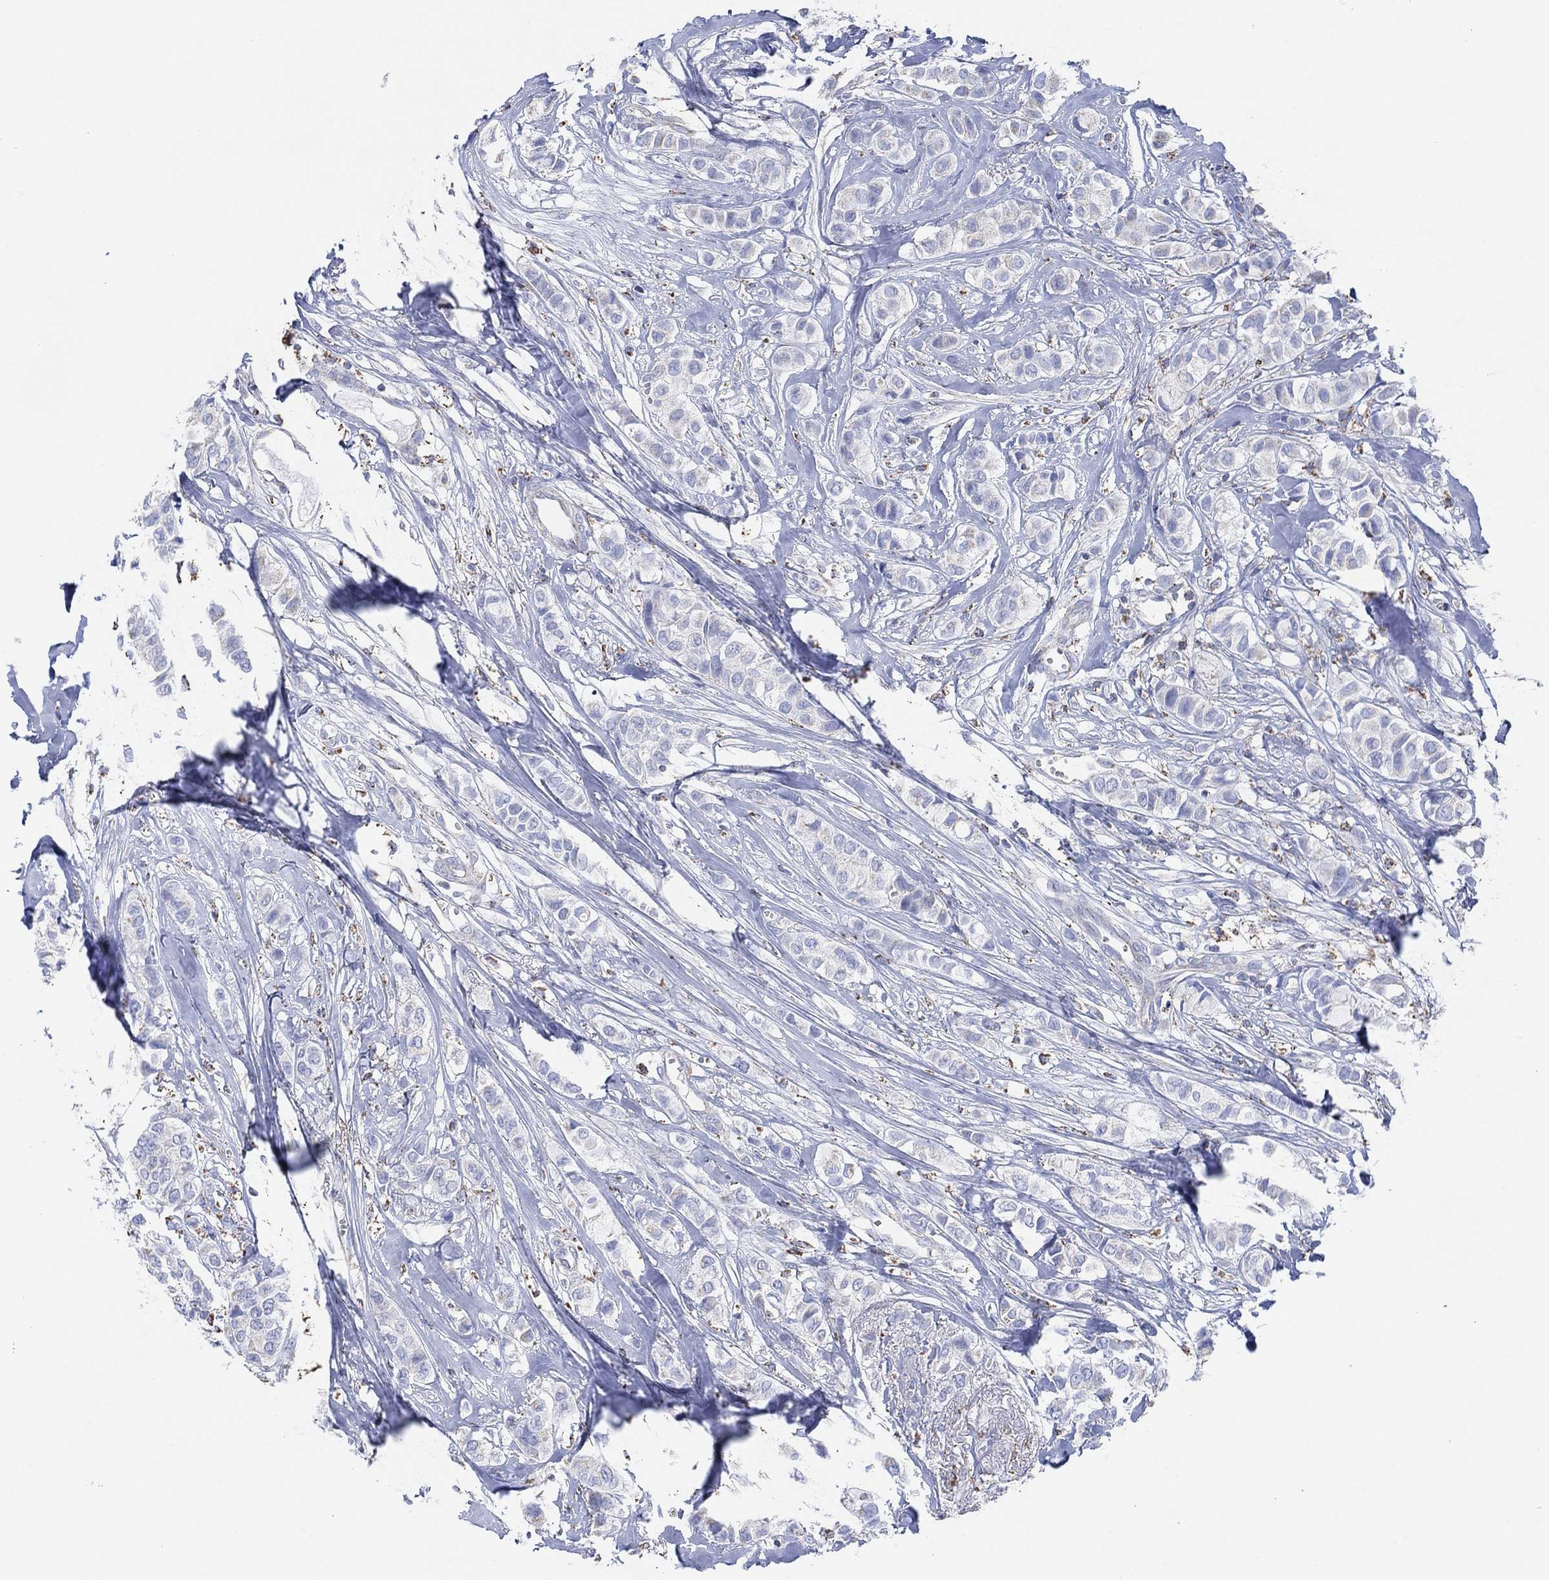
{"staining": {"intensity": "weak", "quantity": "<25%", "location": "cytoplasmic/membranous"}, "tissue": "breast cancer", "cell_type": "Tumor cells", "image_type": "cancer", "snomed": [{"axis": "morphology", "description": "Duct carcinoma"}, {"axis": "topography", "description": "Breast"}], "caption": "A micrograph of breast infiltrating ductal carcinoma stained for a protein reveals no brown staining in tumor cells.", "gene": "CFTR", "patient": {"sex": "female", "age": 85}}